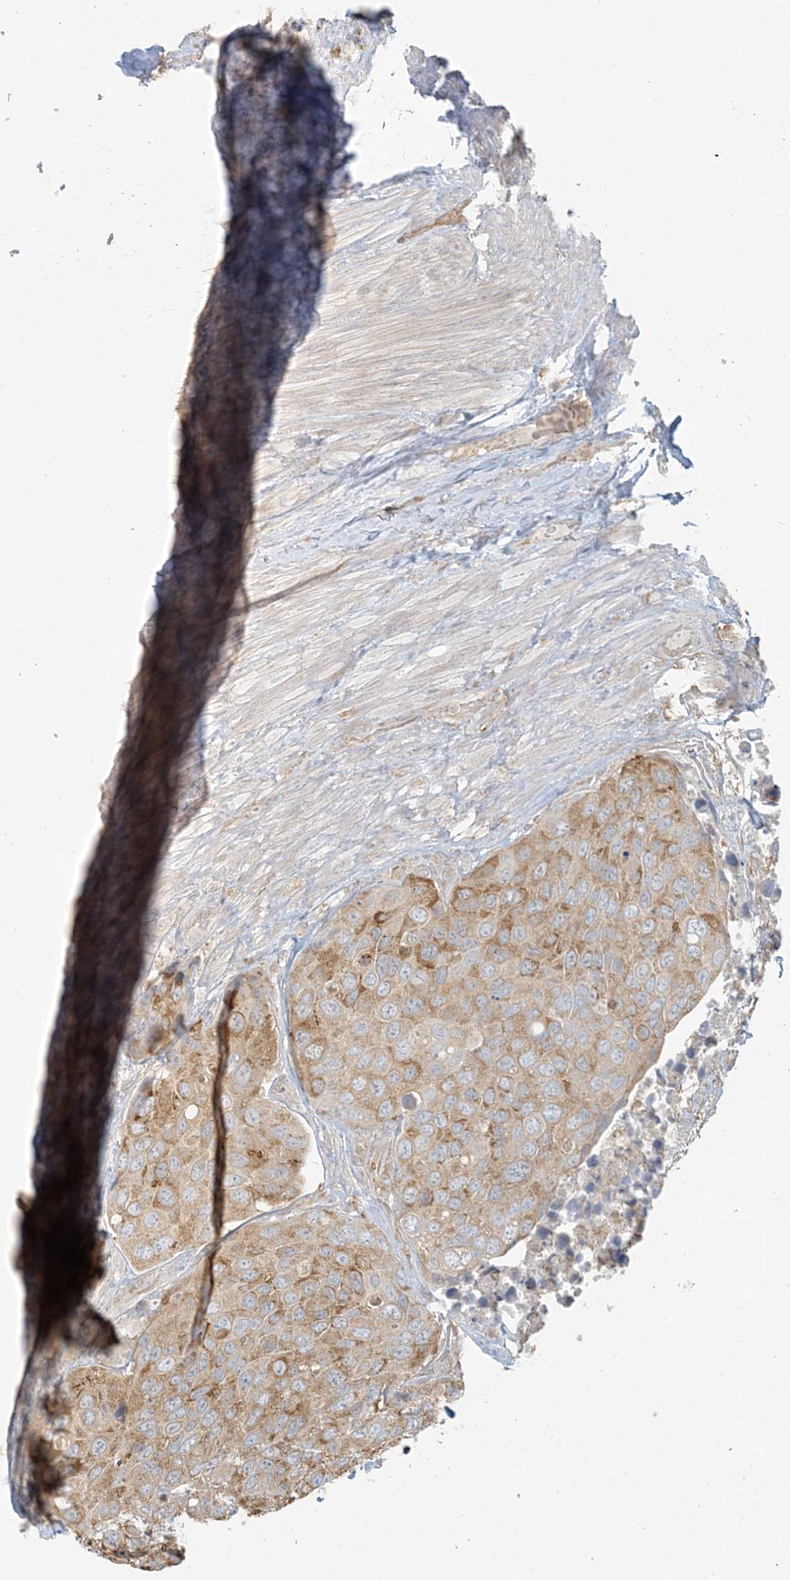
{"staining": {"intensity": "moderate", "quantity": ">75%", "location": "cytoplasmic/membranous"}, "tissue": "urothelial cancer", "cell_type": "Tumor cells", "image_type": "cancer", "snomed": [{"axis": "morphology", "description": "Urothelial carcinoma, High grade"}, {"axis": "topography", "description": "Urinary bladder"}], "caption": "Immunohistochemistry (IHC) staining of high-grade urothelial carcinoma, which reveals medium levels of moderate cytoplasmic/membranous expression in about >75% of tumor cells indicating moderate cytoplasmic/membranous protein staining. The staining was performed using DAB (3,3'-diaminobenzidine) (brown) for protein detection and nuclei were counterstained in hematoxylin (blue).", "gene": "HACL1", "patient": {"sex": "male", "age": 74}}